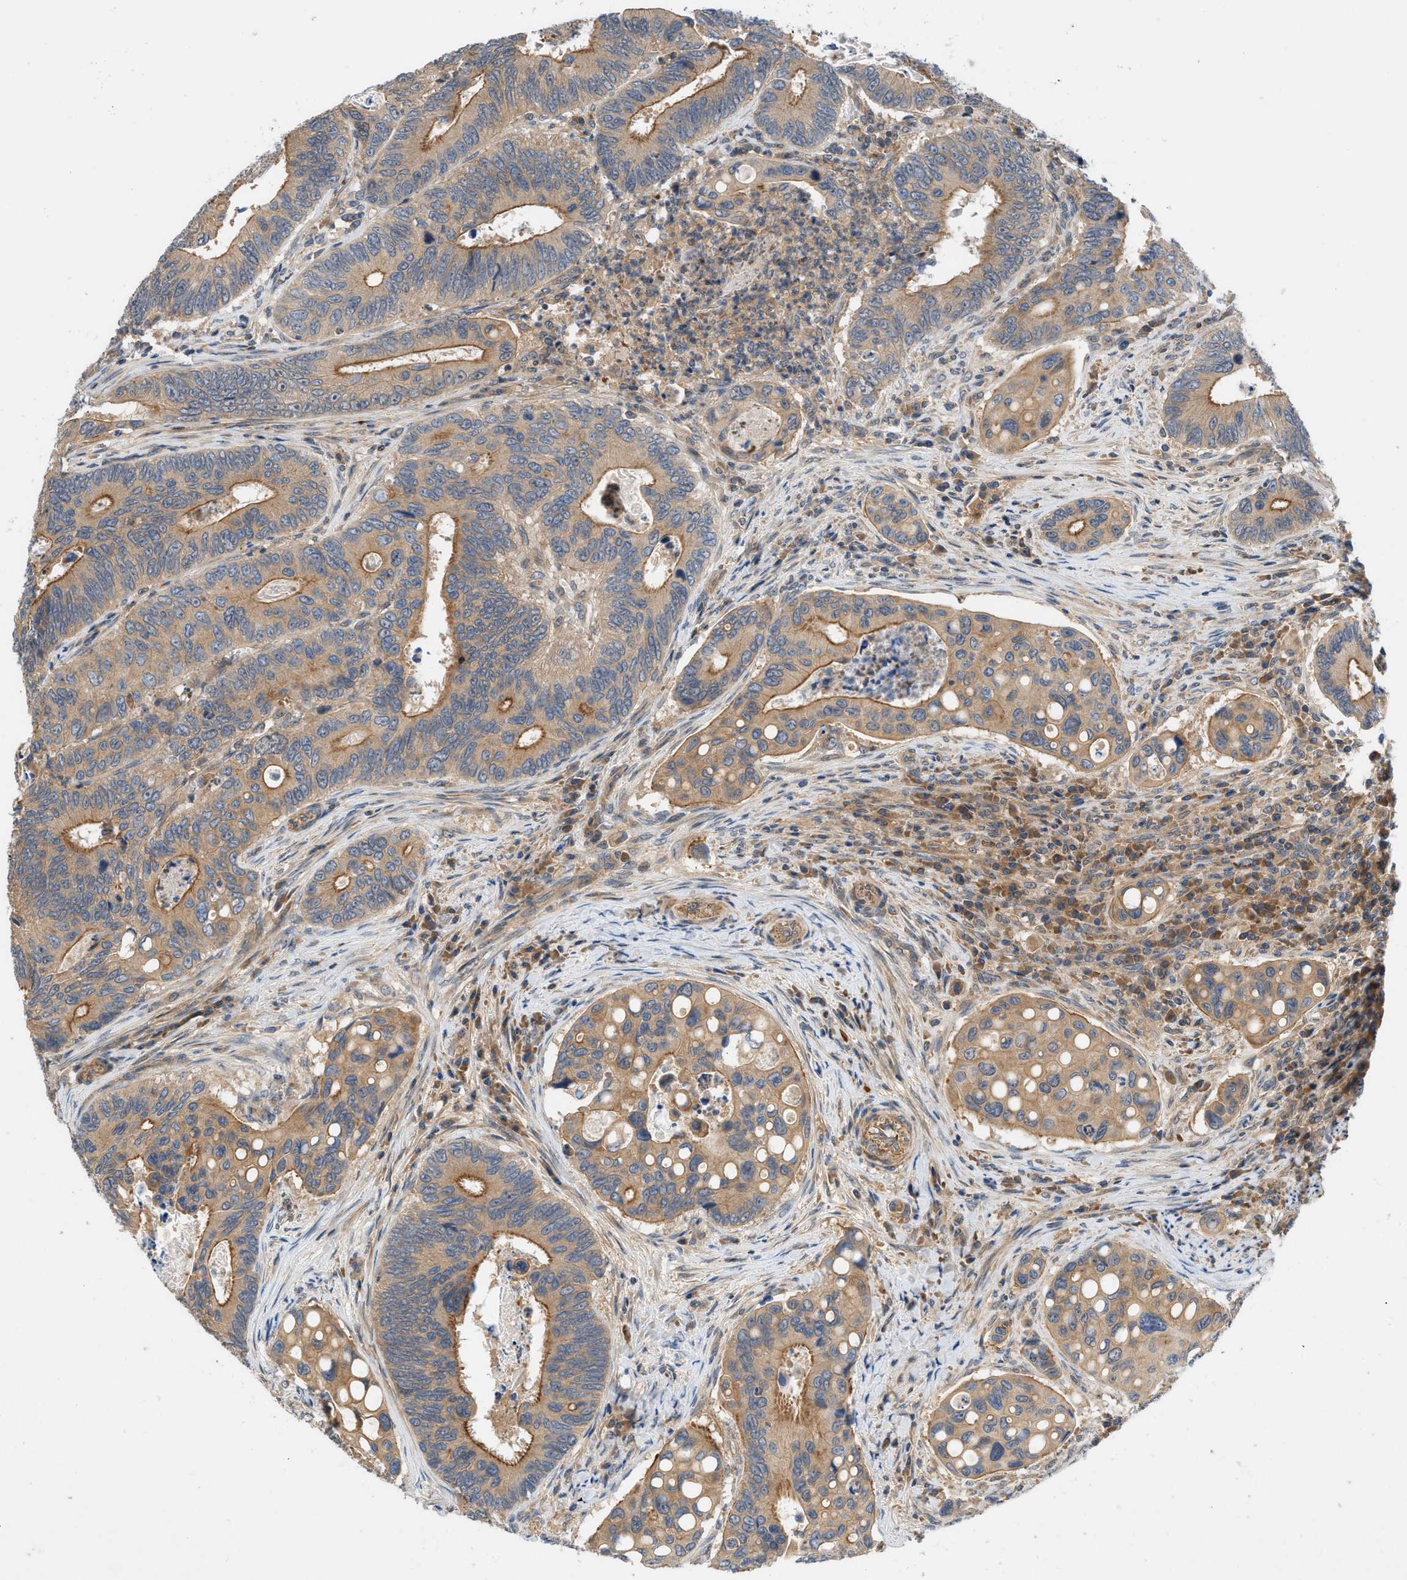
{"staining": {"intensity": "moderate", "quantity": ">75%", "location": "cytoplasmic/membranous"}, "tissue": "colorectal cancer", "cell_type": "Tumor cells", "image_type": "cancer", "snomed": [{"axis": "morphology", "description": "Inflammation, NOS"}, {"axis": "morphology", "description": "Adenocarcinoma, NOS"}, {"axis": "topography", "description": "Colon"}], "caption": "A brown stain highlights moderate cytoplasmic/membranous positivity of a protein in colorectal cancer (adenocarcinoma) tumor cells. (DAB (3,3'-diaminobenzidine) = brown stain, brightfield microscopy at high magnification).", "gene": "GPR31", "patient": {"sex": "male", "age": 72}}